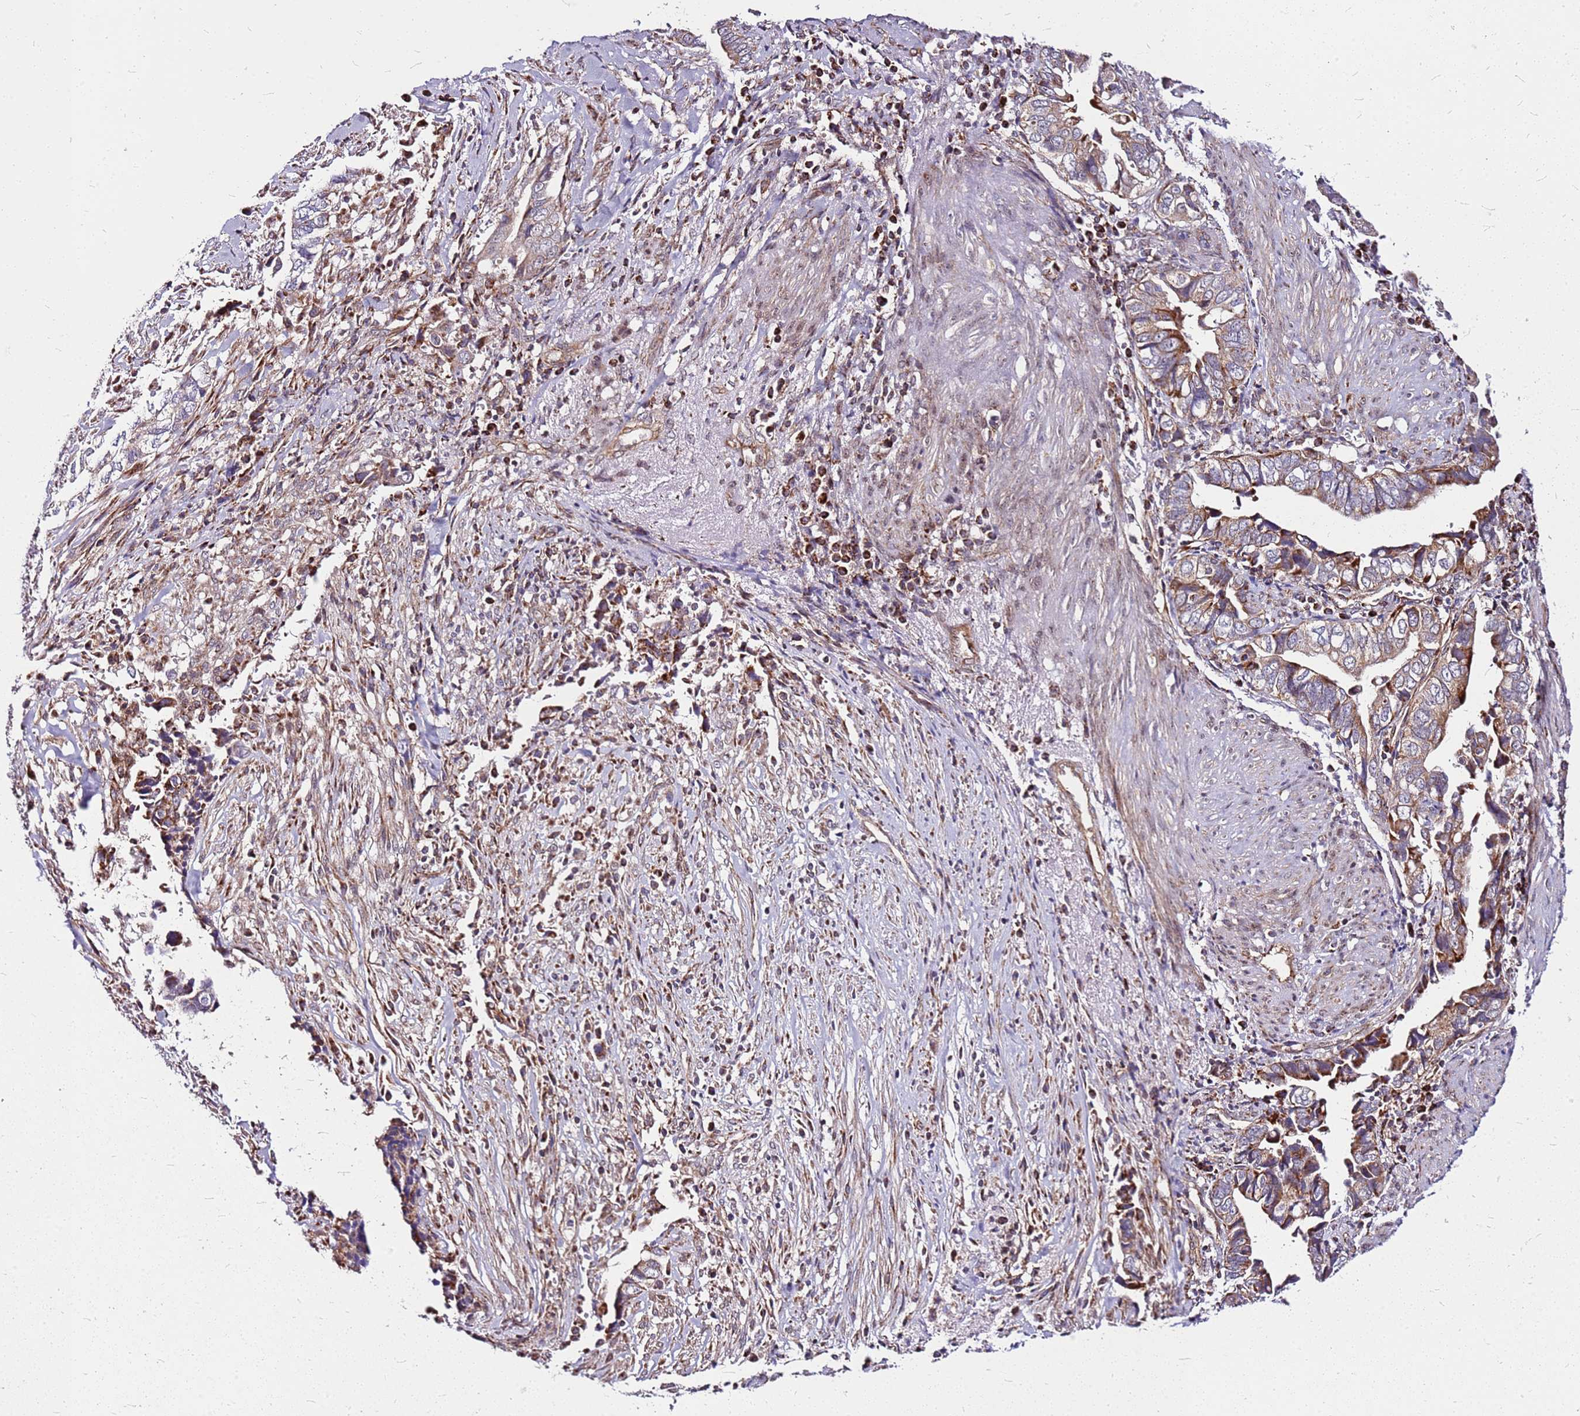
{"staining": {"intensity": "moderate", "quantity": "25%-75%", "location": "cytoplasmic/membranous"}, "tissue": "liver cancer", "cell_type": "Tumor cells", "image_type": "cancer", "snomed": [{"axis": "morphology", "description": "Cholangiocarcinoma"}, {"axis": "topography", "description": "Liver"}], "caption": "This photomicrograph displays immunohistochemistry staining of liver cancer, with medium moderate cytoplasmic/membranous staining in about 25%-75% of tumor cells.", "gene": "OR51T1", "patient": {"sex": "female", "age": 79}}